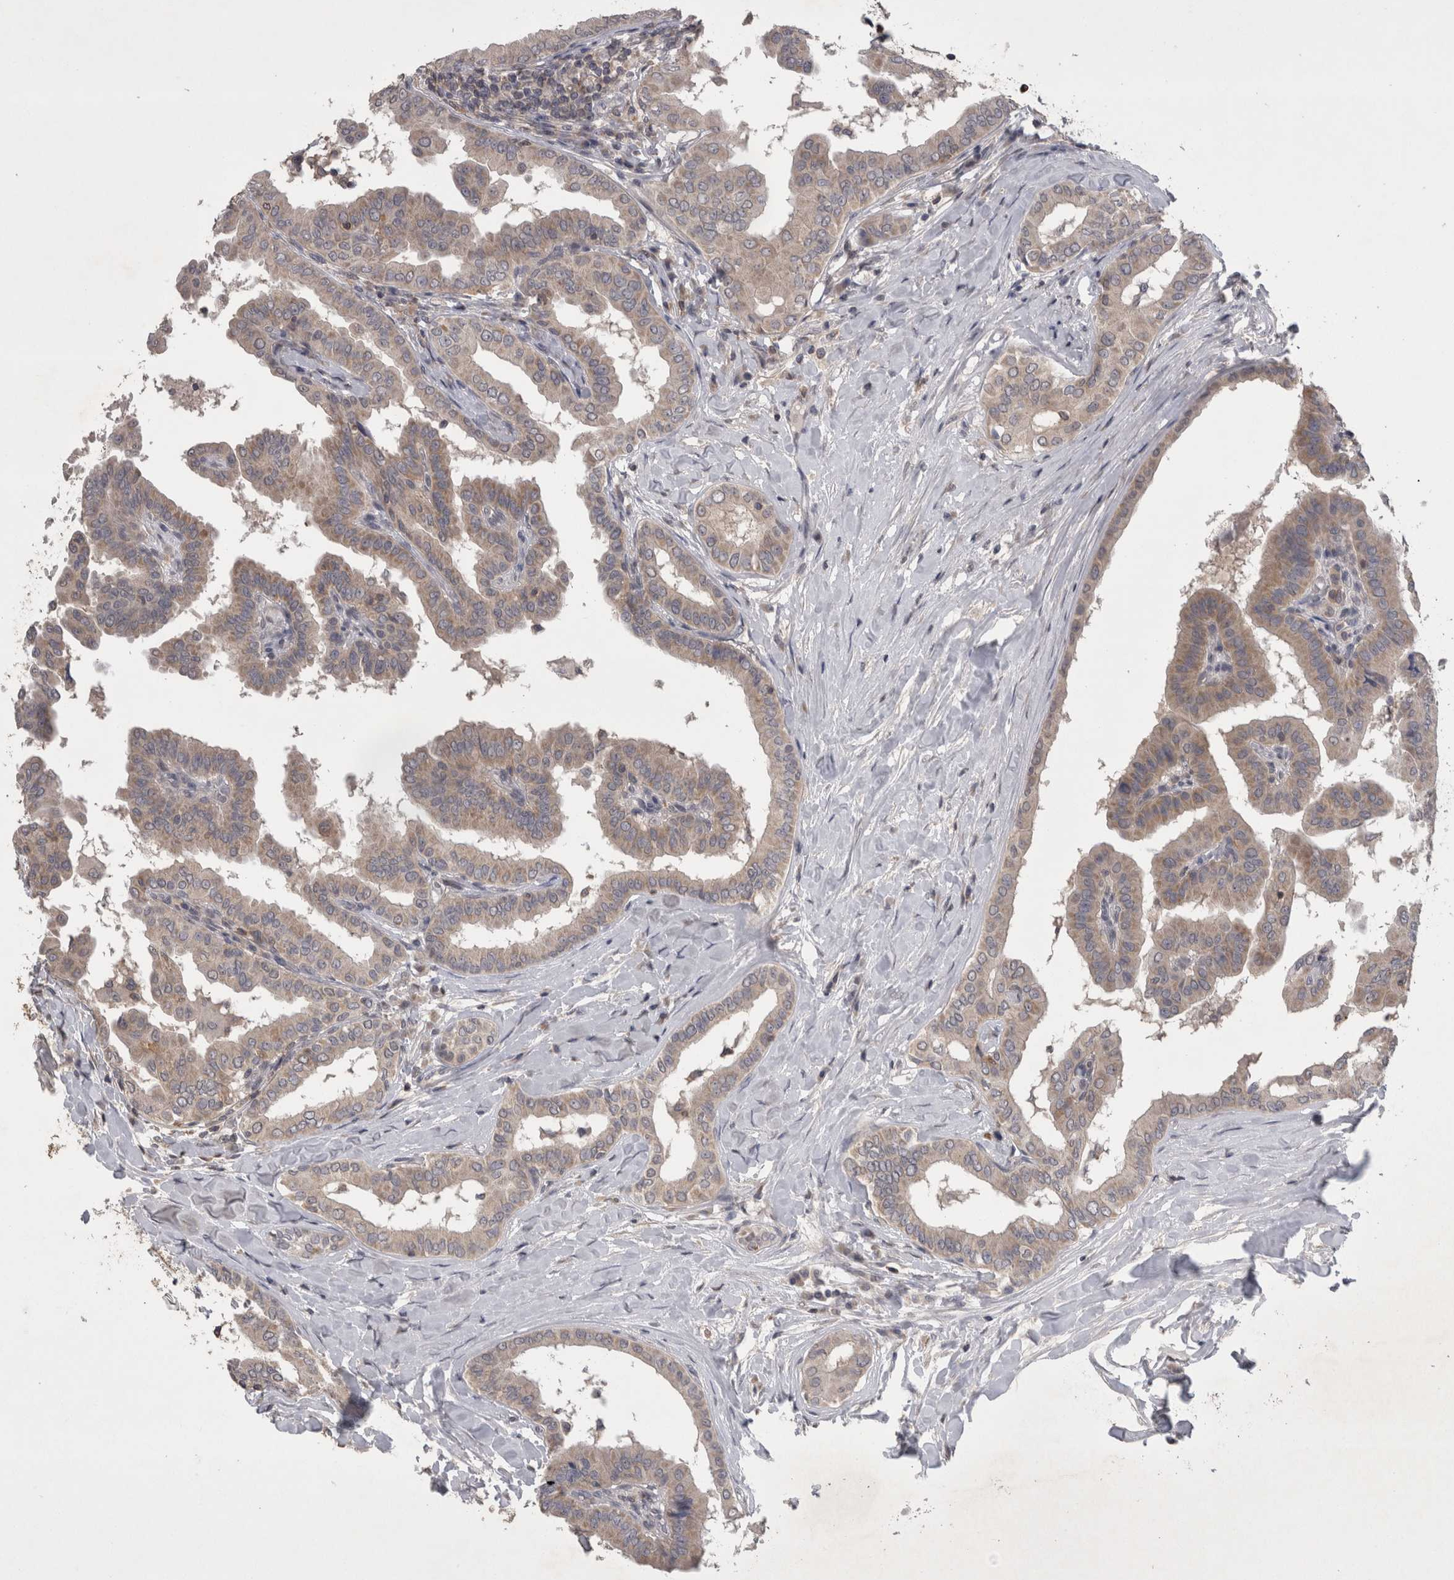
{"staining": {"intensity": "weak", "quantity": ">75%", "location": "cytoplasmic/membranous"}, "tissue": "thyroid cancer", "cell_type": "Tumor cells", "image_type": "cancer", "snomed": [{"axis": "morphology", "description": "Papillary adenocarcinoma, NOS"}, {"axis": "topography", "description": "Thyroid gland"}], "caption": "A photomicrograph of papillary adenocarcinoma (thyroid) stained for a protein exhibits weak cytoplasmic/membranous brown staining in tumor cells. (DAB = brown stain, brightfield microscopy at high magnification).", "gene": "NFATC2", "patient": {"sex": "male", "age": 33}}